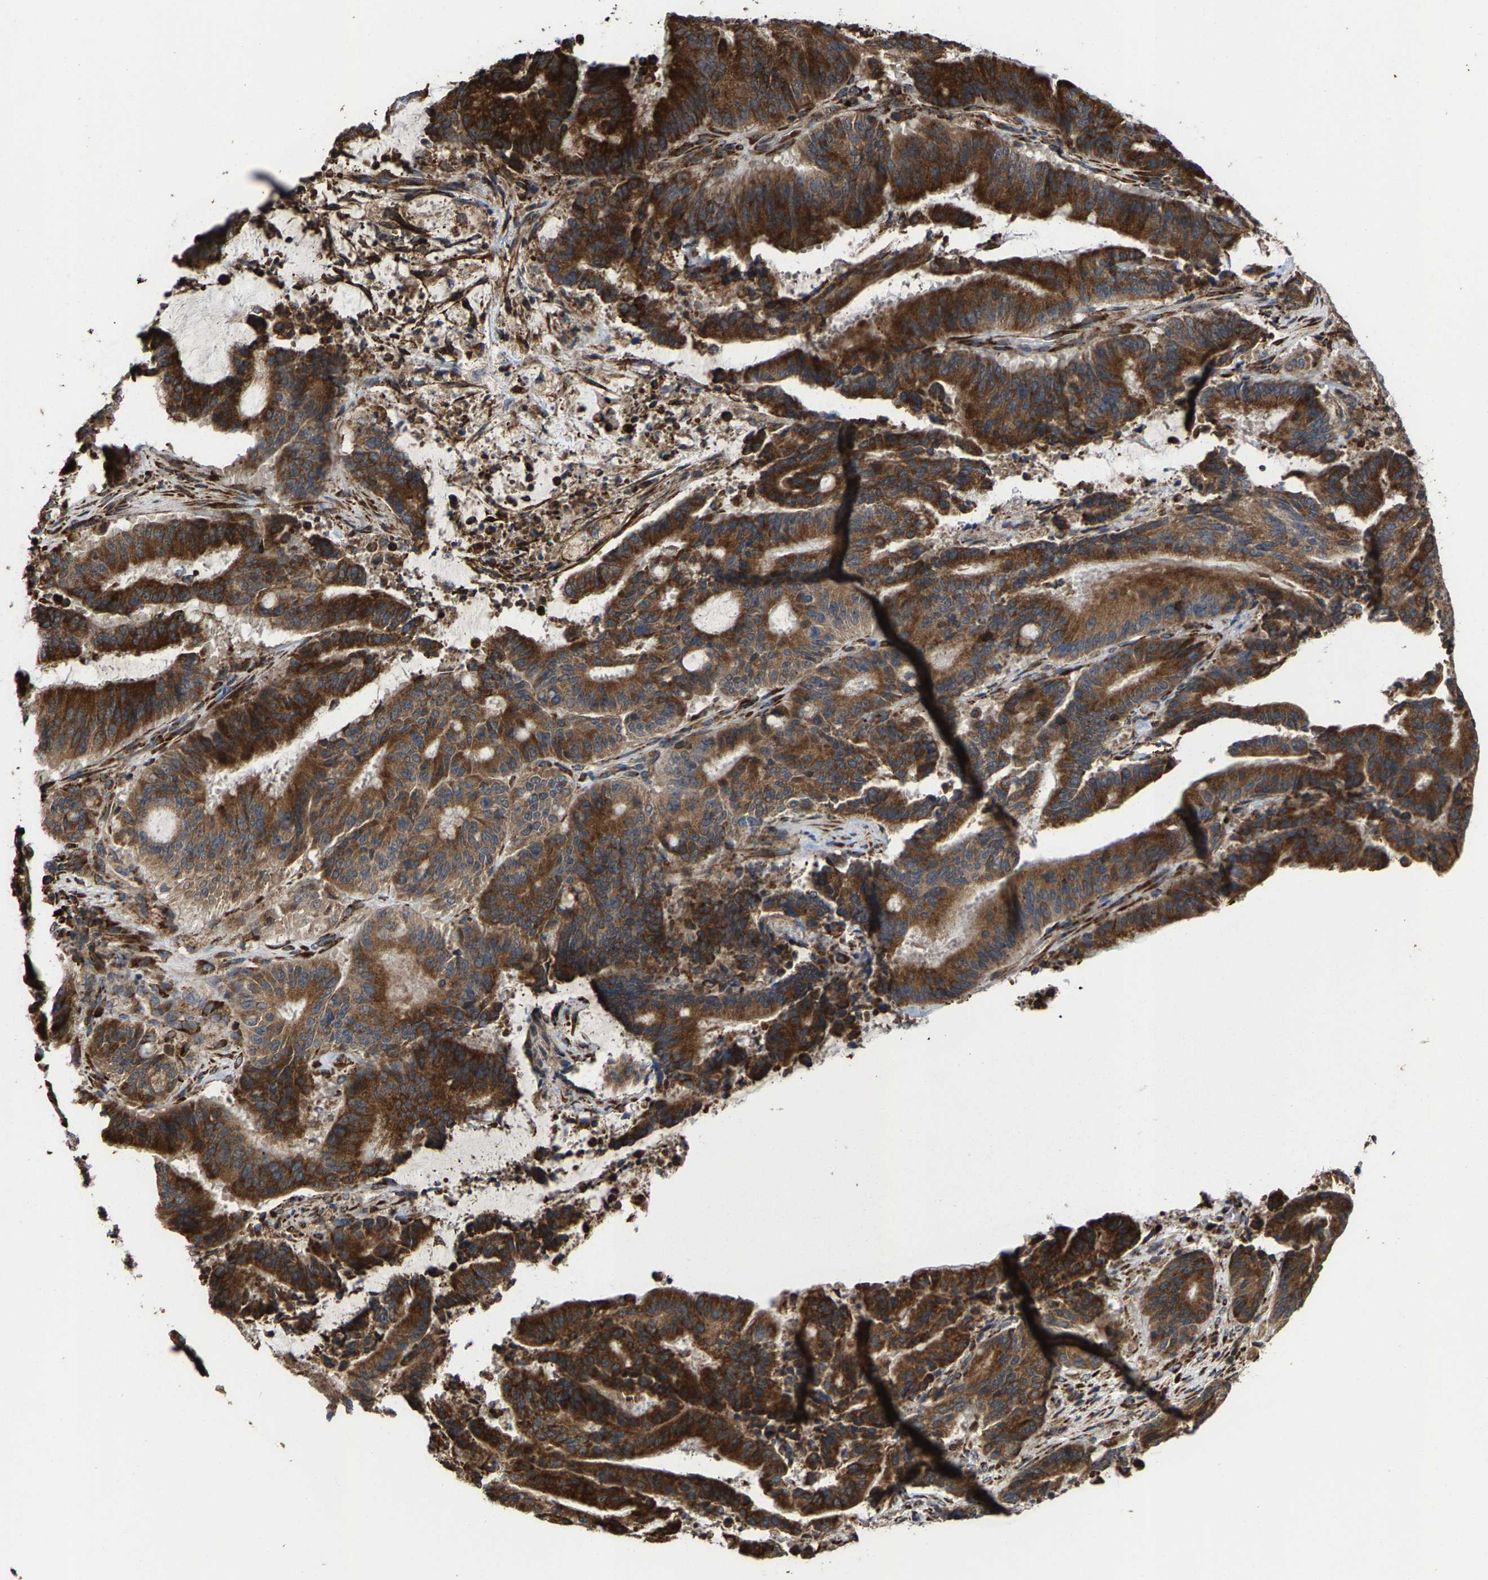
{"staining": {"intensity": "strong", "quantity": ">75%", "location": "cytoplasmic/membranous"}, "tissue": "liver cancer", "cell_type": "Tumor cells", "image_type": "cancer", "snomed": [{"axis": "morphology", "description": "Normal tissue, NOS"}, {"axis": "morphology", "description": "Cholangiocarcinoma"}, {"axis": "topography", "description": "Liver"}, {"axis": "topography", "description": "Peripheral nerve tissue"}], "caption": "Immunohistochemistry (IHC) staining of liver cholangiocarcinoma, which shows high levels of strong cytoplasmic/membranous positivity in about >75% of tumor cells indicating strong cytoplasmic/membranous protein positivity. The staining was performed using DAB (brown) for protein detection and nuclei were counterstained in hematoxylin (blue).", "gene": "FGD3", "patient": {"sex": "female", "age": 73}}